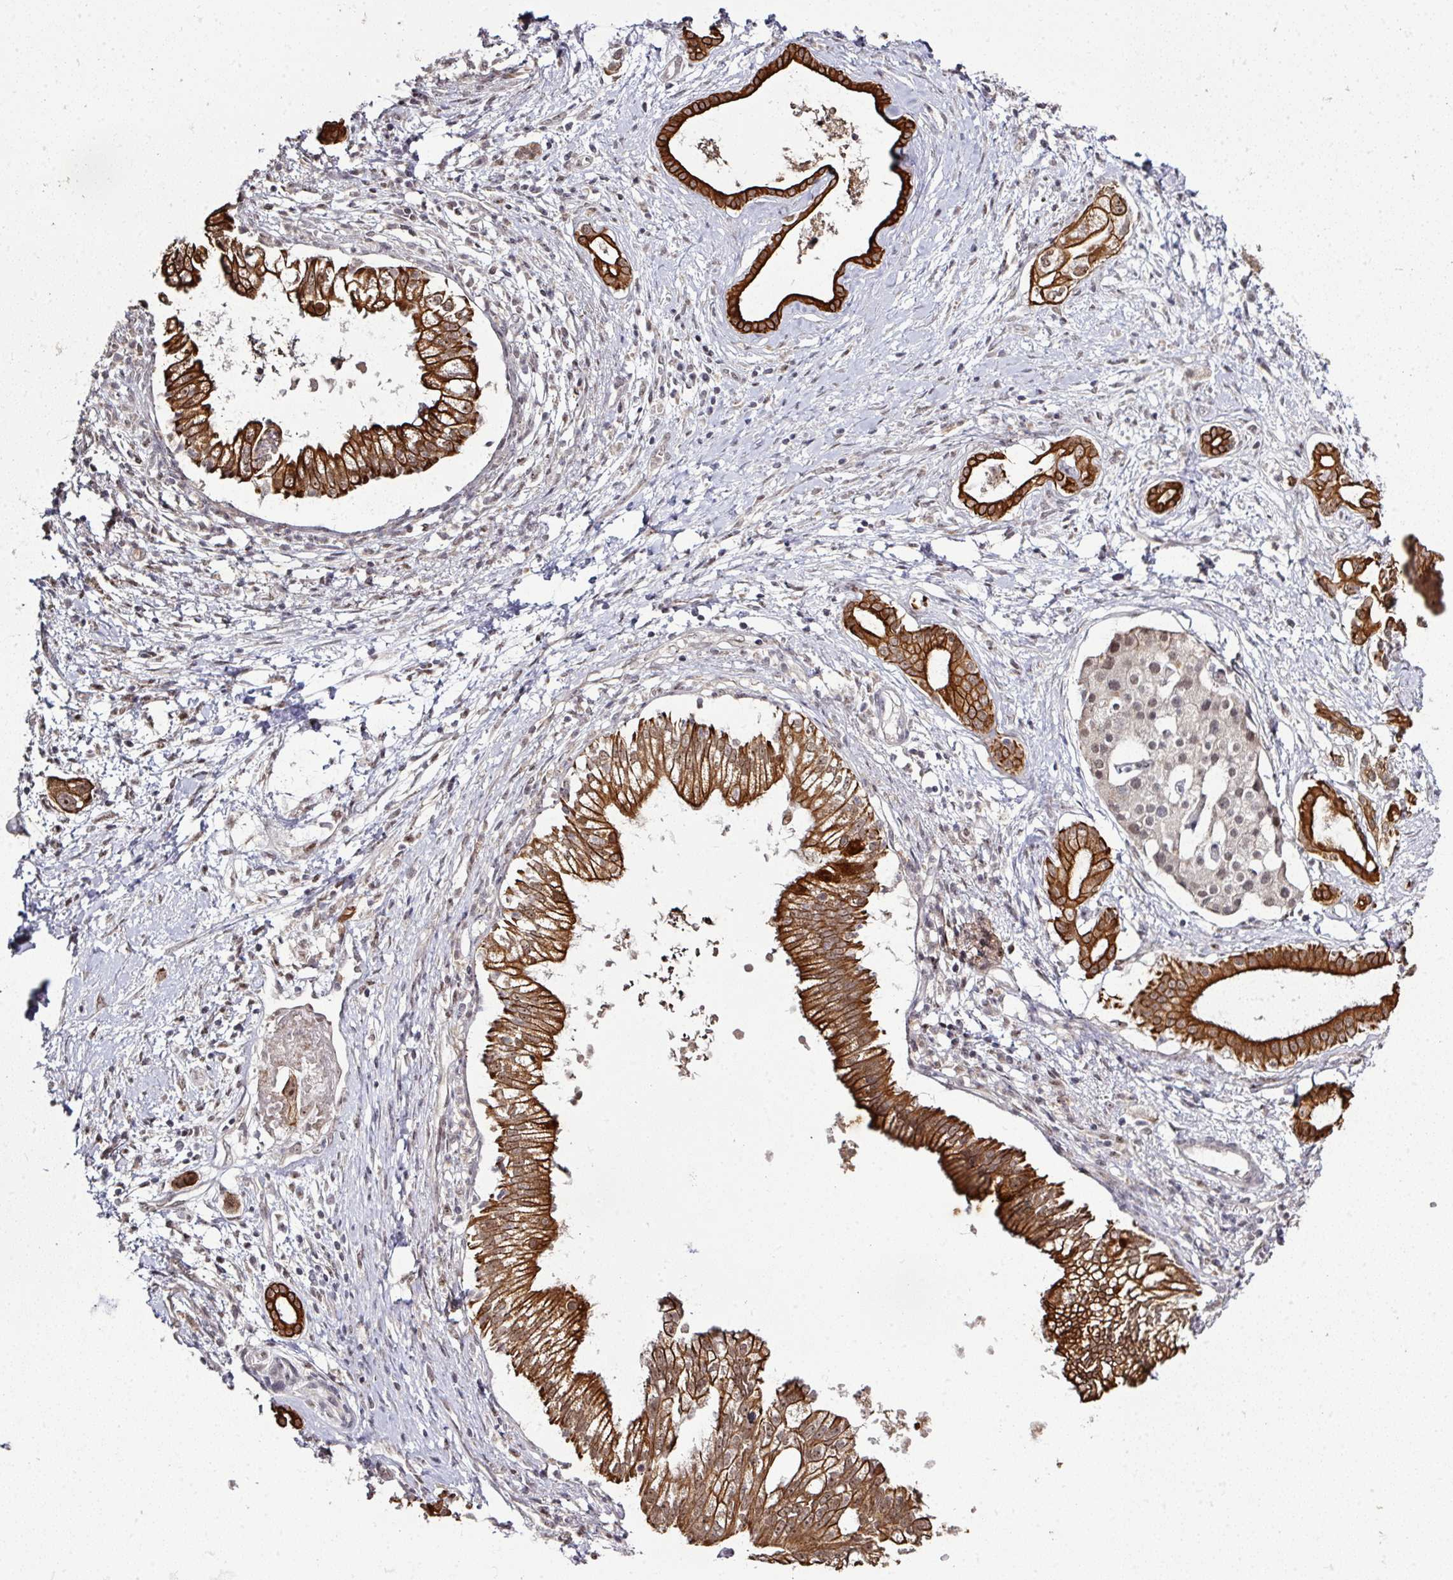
{"staining": {"intensity": "strong", "quantity": ">75%", "location": "cytoplasmic/membranous,nuclear"}, "tissue": "pancreatic cancer", "cell_type": "Tumor cells", "image_type": "cancer", "snomed": [{"axis": "morphology", "description": "Adenocarcinoma, NOS"}, {"axis": "topography", "description": "Pancreas"}], "caption": "Immunohistochemistry (IHC) of pancreatic cancer displays high levels of strong cytoplasmic/membranous and nuclear staining in about >75% of tumor cells.", "gene": "GTF2H3", "patient": {"sex": "male", "age": 70}}